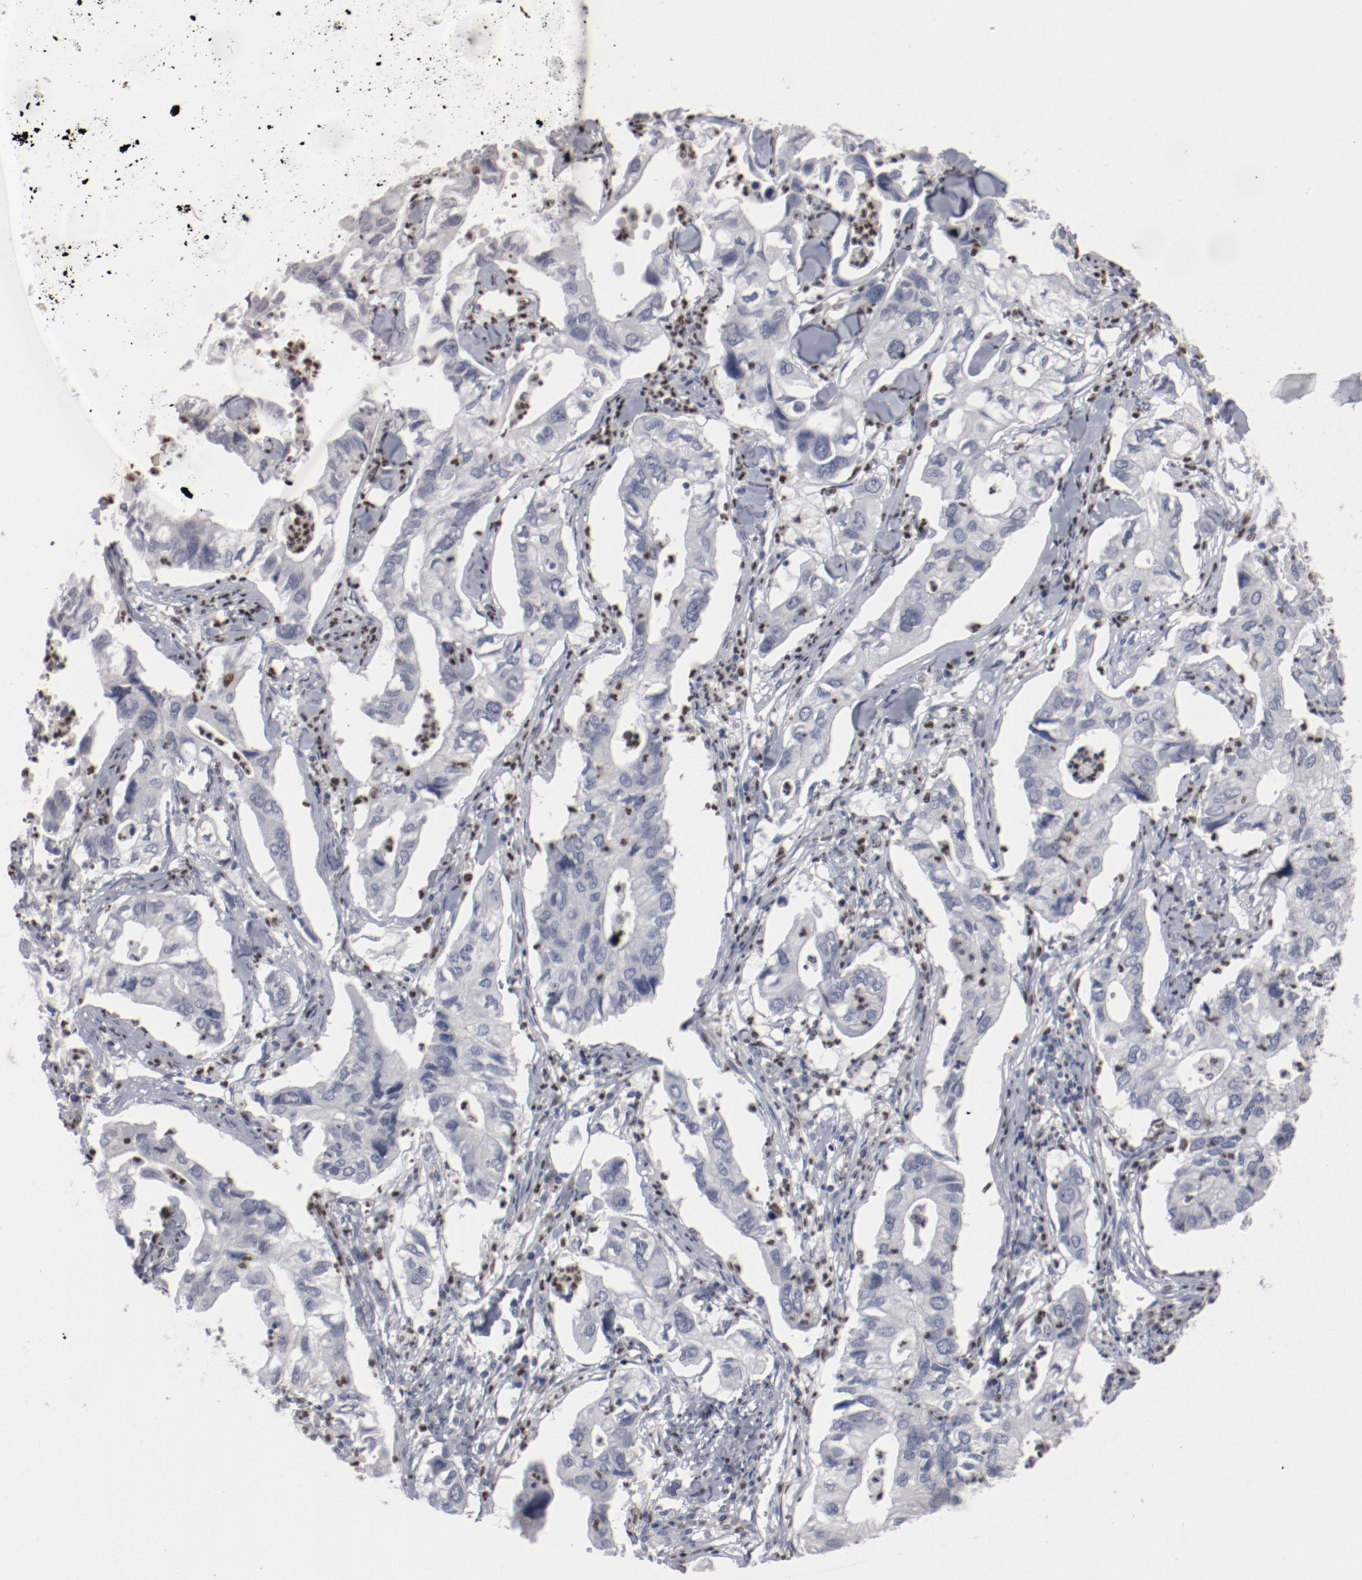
{"staining": {"intensity": "negative", "quantity": "none", "location": "none"}, "tissue": "lung cancer", "cell_type": "Tumor cells", "image_type": "cancer", "snomed": [{"axis": "morphology", "description": "Adenocarcinoma, NOS"}, {"axis": "topography", "description": "Lung"}], "caption": "Tumor cells are negative for brown protein staining in lung cancer (adenocarcinoma).", "gene": "SPI1", "patient": {"sex": "male", "age": 48}}